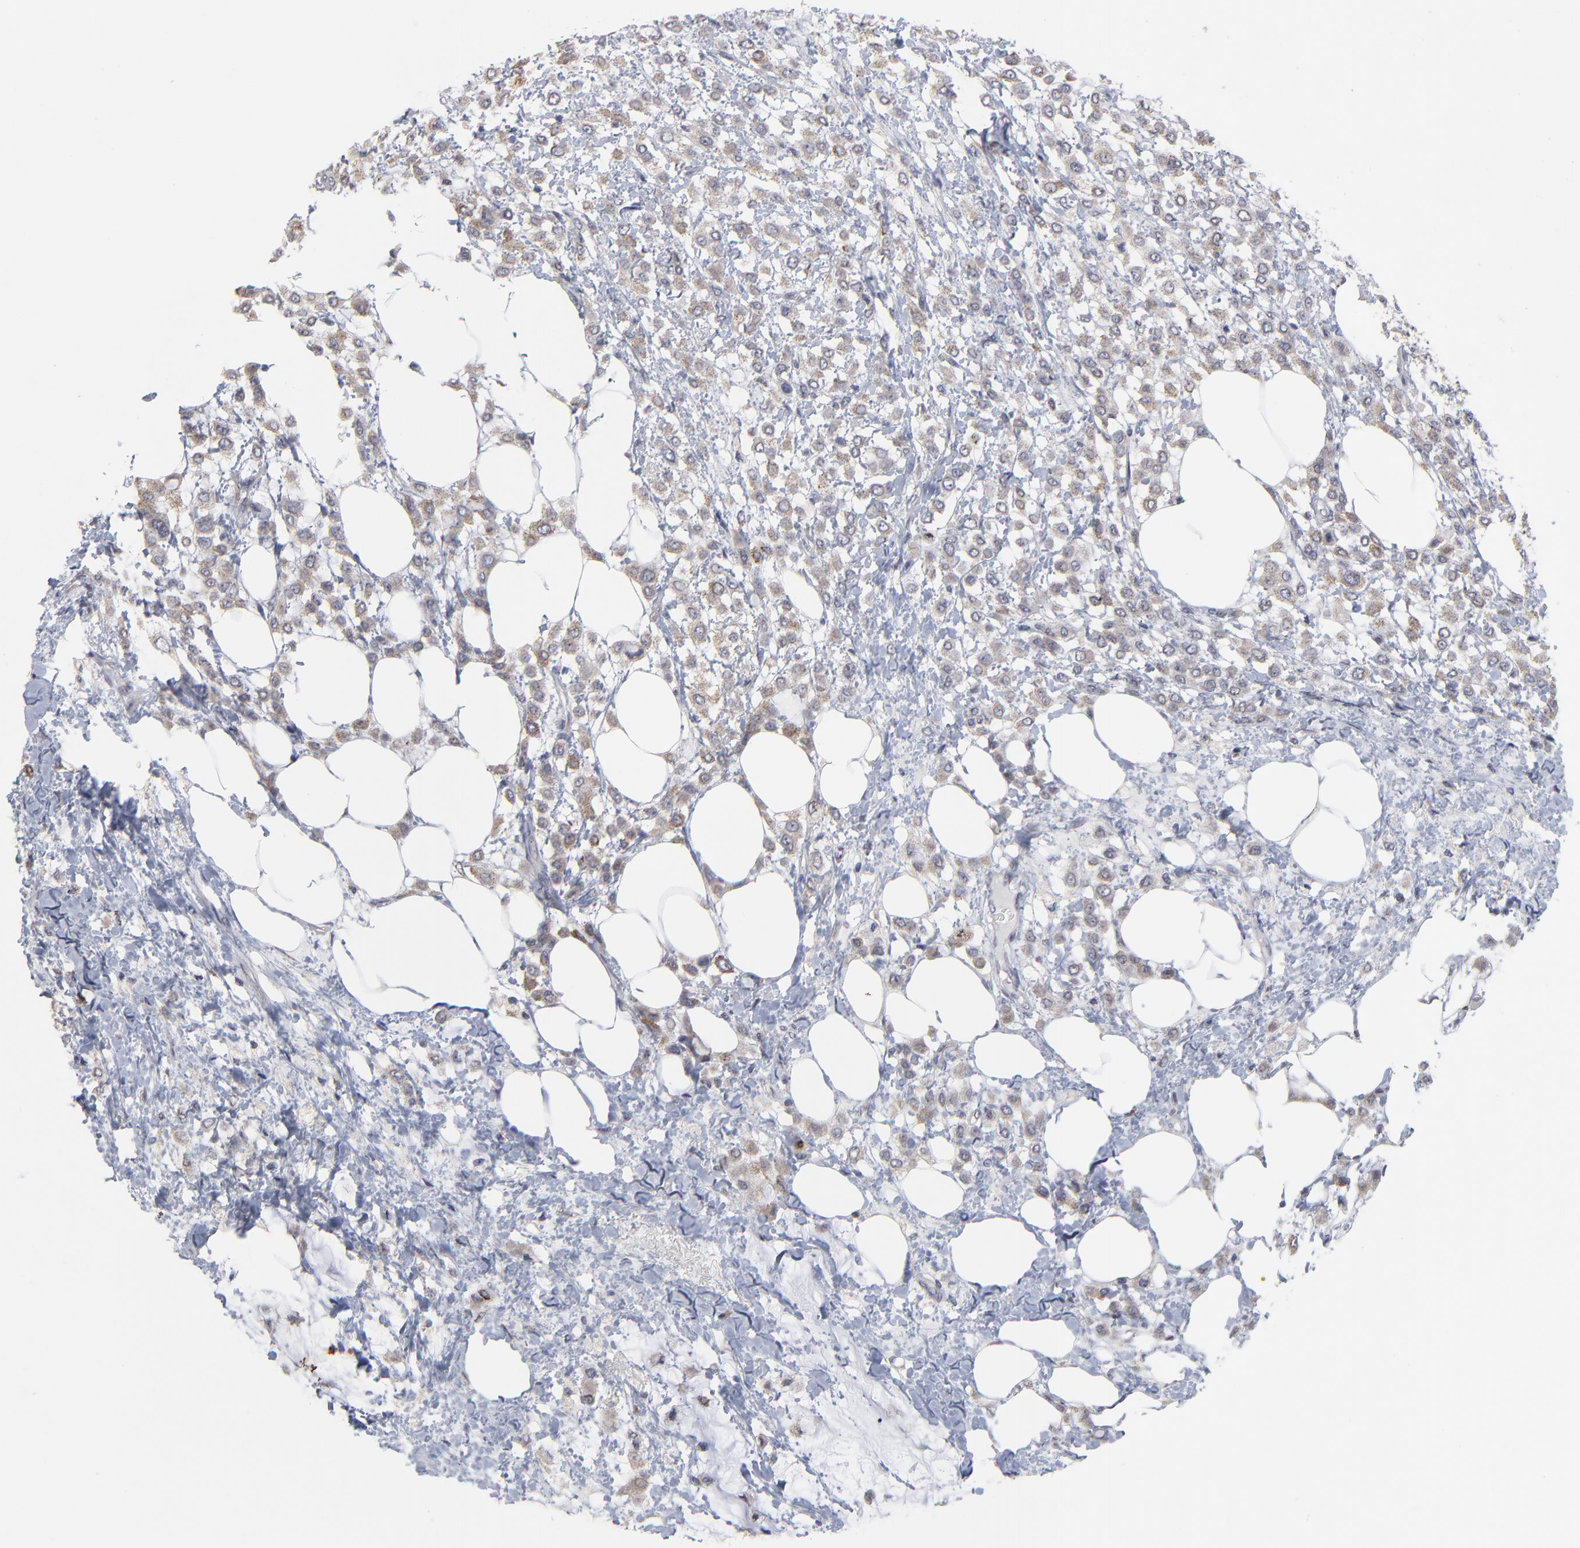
{"staining": {"intensity": "moderate", "quantity": ">75%", "location": "cytoplasmic/membranous"}, "tissue": "breast cancer", "cell_type": "Tumor cells", "image_type": "cancer", "snomed": [{"axis": "morphology", "description": "Lobular carcinoma"}, {"axis": "topography", "description": "Breast"}], "caption": "Breast lobular carcinoma stained with a protein marker demonstrates moderate staining in tumor cells.", "gene": "MAGEA10", "patient": {"sex": "female", "age": 85}}